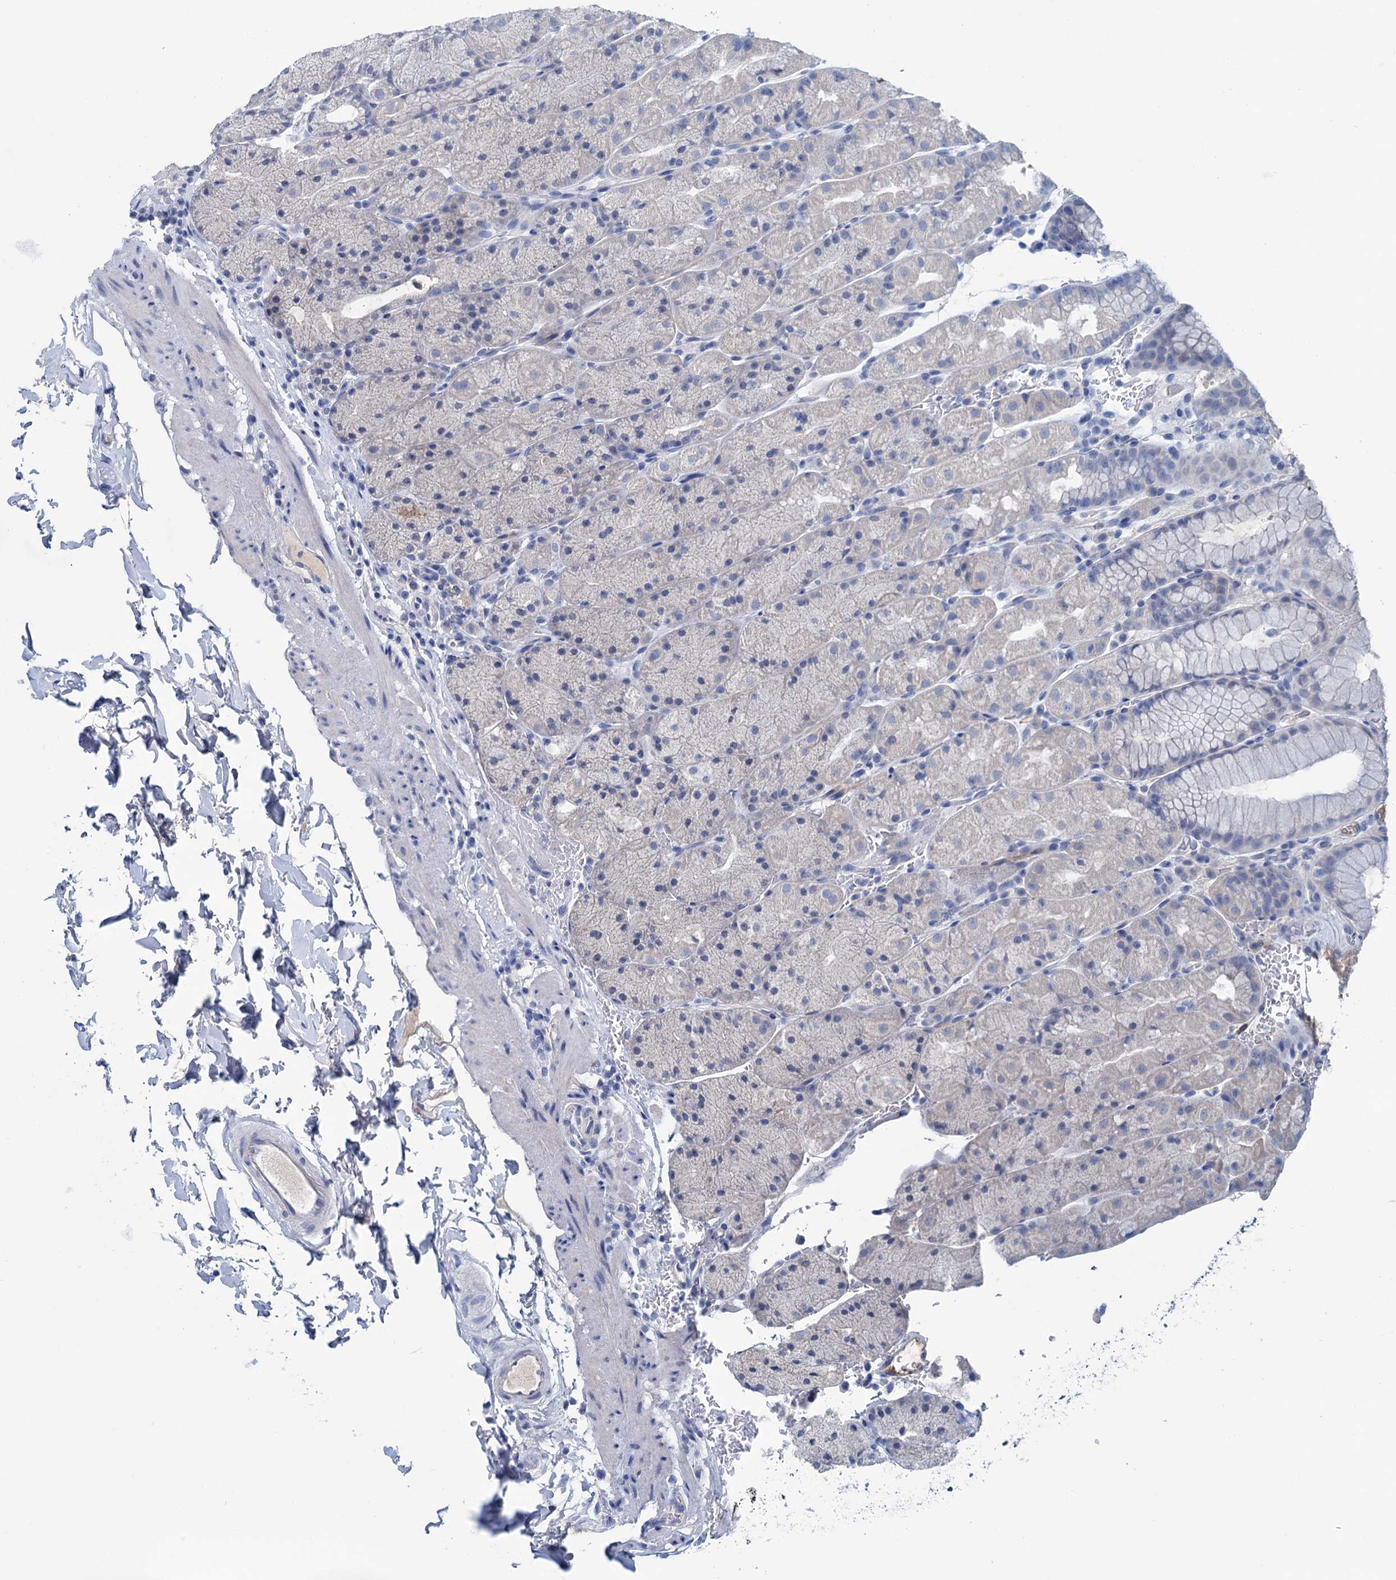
{"staining": {"intensity": "weak", "quantity": "<25%", "location": "cytoplasmic/membranous"}, "tissue": "stomach", "cell_type": "Glandular cells", "image_type": "normal", "snomed": [{"axis": "morphology", "description": "Normal tissue, NOS"}, {"axis": "topography", "description": "Stomach, upper"}, {"axis": "topography", "description": "Stomach, lower"}], "caption": "Glandular cells show no significant protein staining in normal stomach.", "gene": "MYOZ3", "patient": {"sex": "male", "age": 67}}